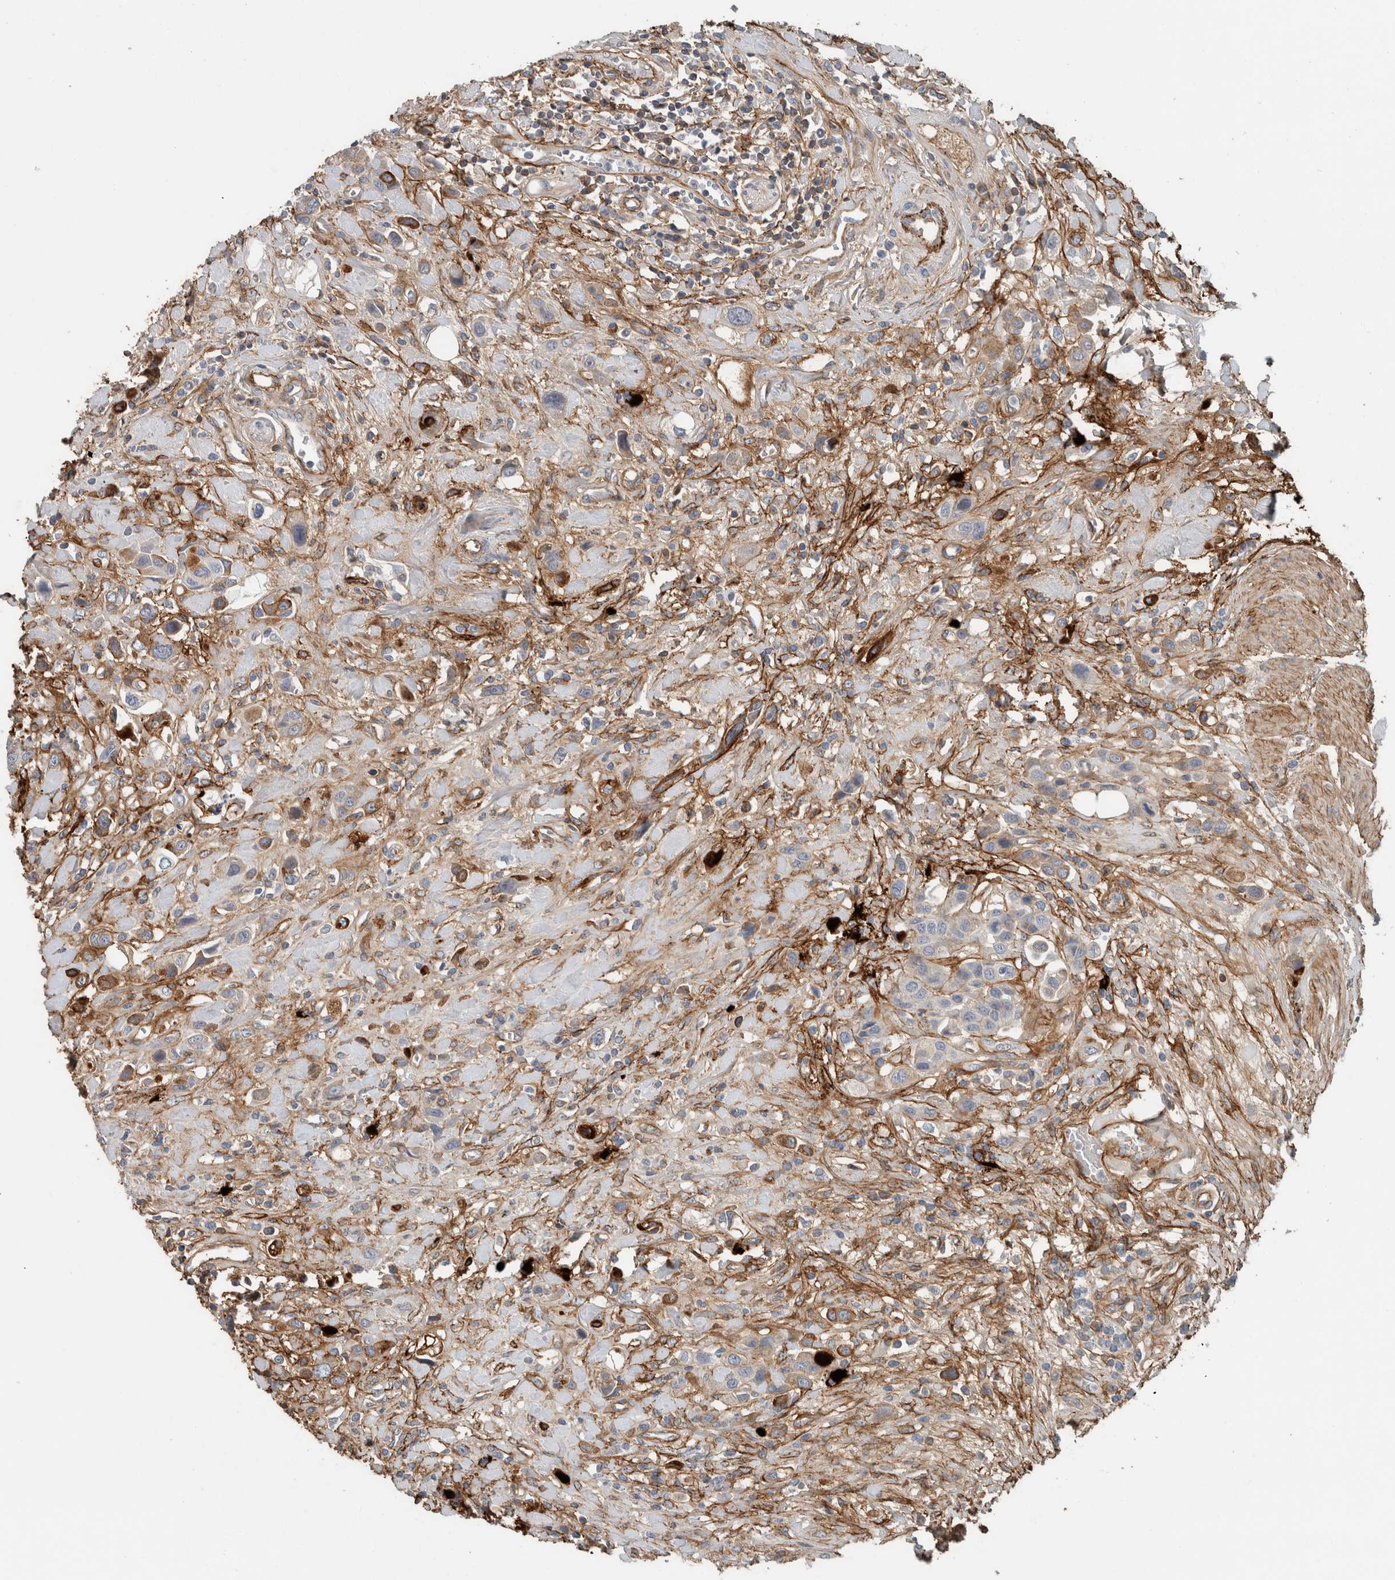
{"staining": {"intensity": "moderate", "quantity": "25%-75%", "location": "cytoplasmic/membranous"}, "tissue": "urothelial cancer", "cell_type": "Tumor cells", "image_type": "cancer", "snomed": [{"axis": "morphology", "description": "Urothelial carcinoma, High grade"}, {"axis": "topography", "description": "Urinary bladder"}], "caption": "Human high-grade urothelial carcinoma stained with a brown dye exhibits moderate cytoplasmic/membranous positive expression in about 25%-75% of tumor cells.", "gene": "FN1", "patient": {"sex": "male", "age": 50}}